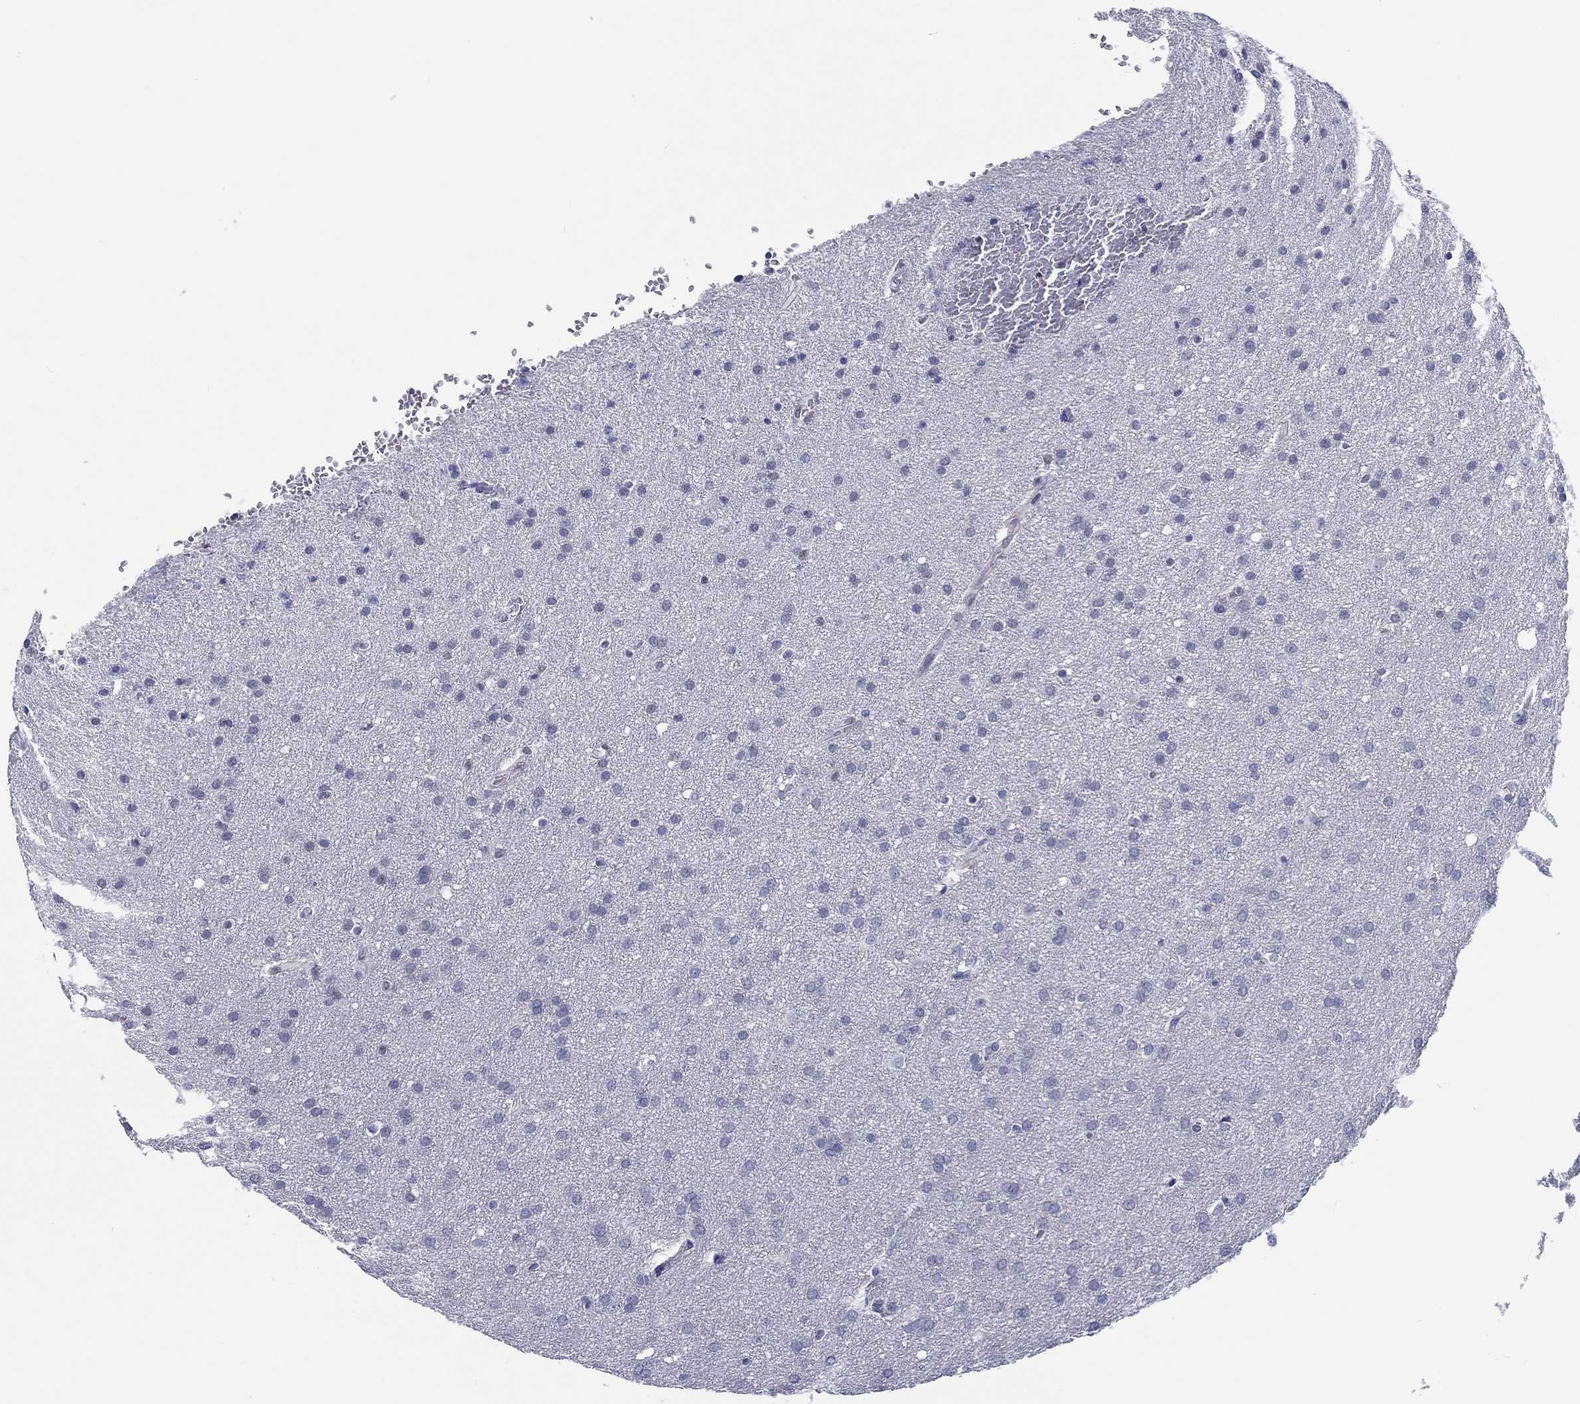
{"staining": {"intensity": "negative", "quantity": "none", "location": "none"}, "tissue": "glioma", "cell_type": "Tumor cells", "image_type": "cancer", "snomed": [{"axis": "morphology", "description": "Glioma, malignant, Low grade"}, {"axis": "topography", "description": "Brain"}], "caption": "Immunohistochemistry (IHC) of malignant glioma (low-grade) exhibits no expression in tumor cells.", "gene": "CRYGD", "patient": {"sex": "female", "age": 32}}